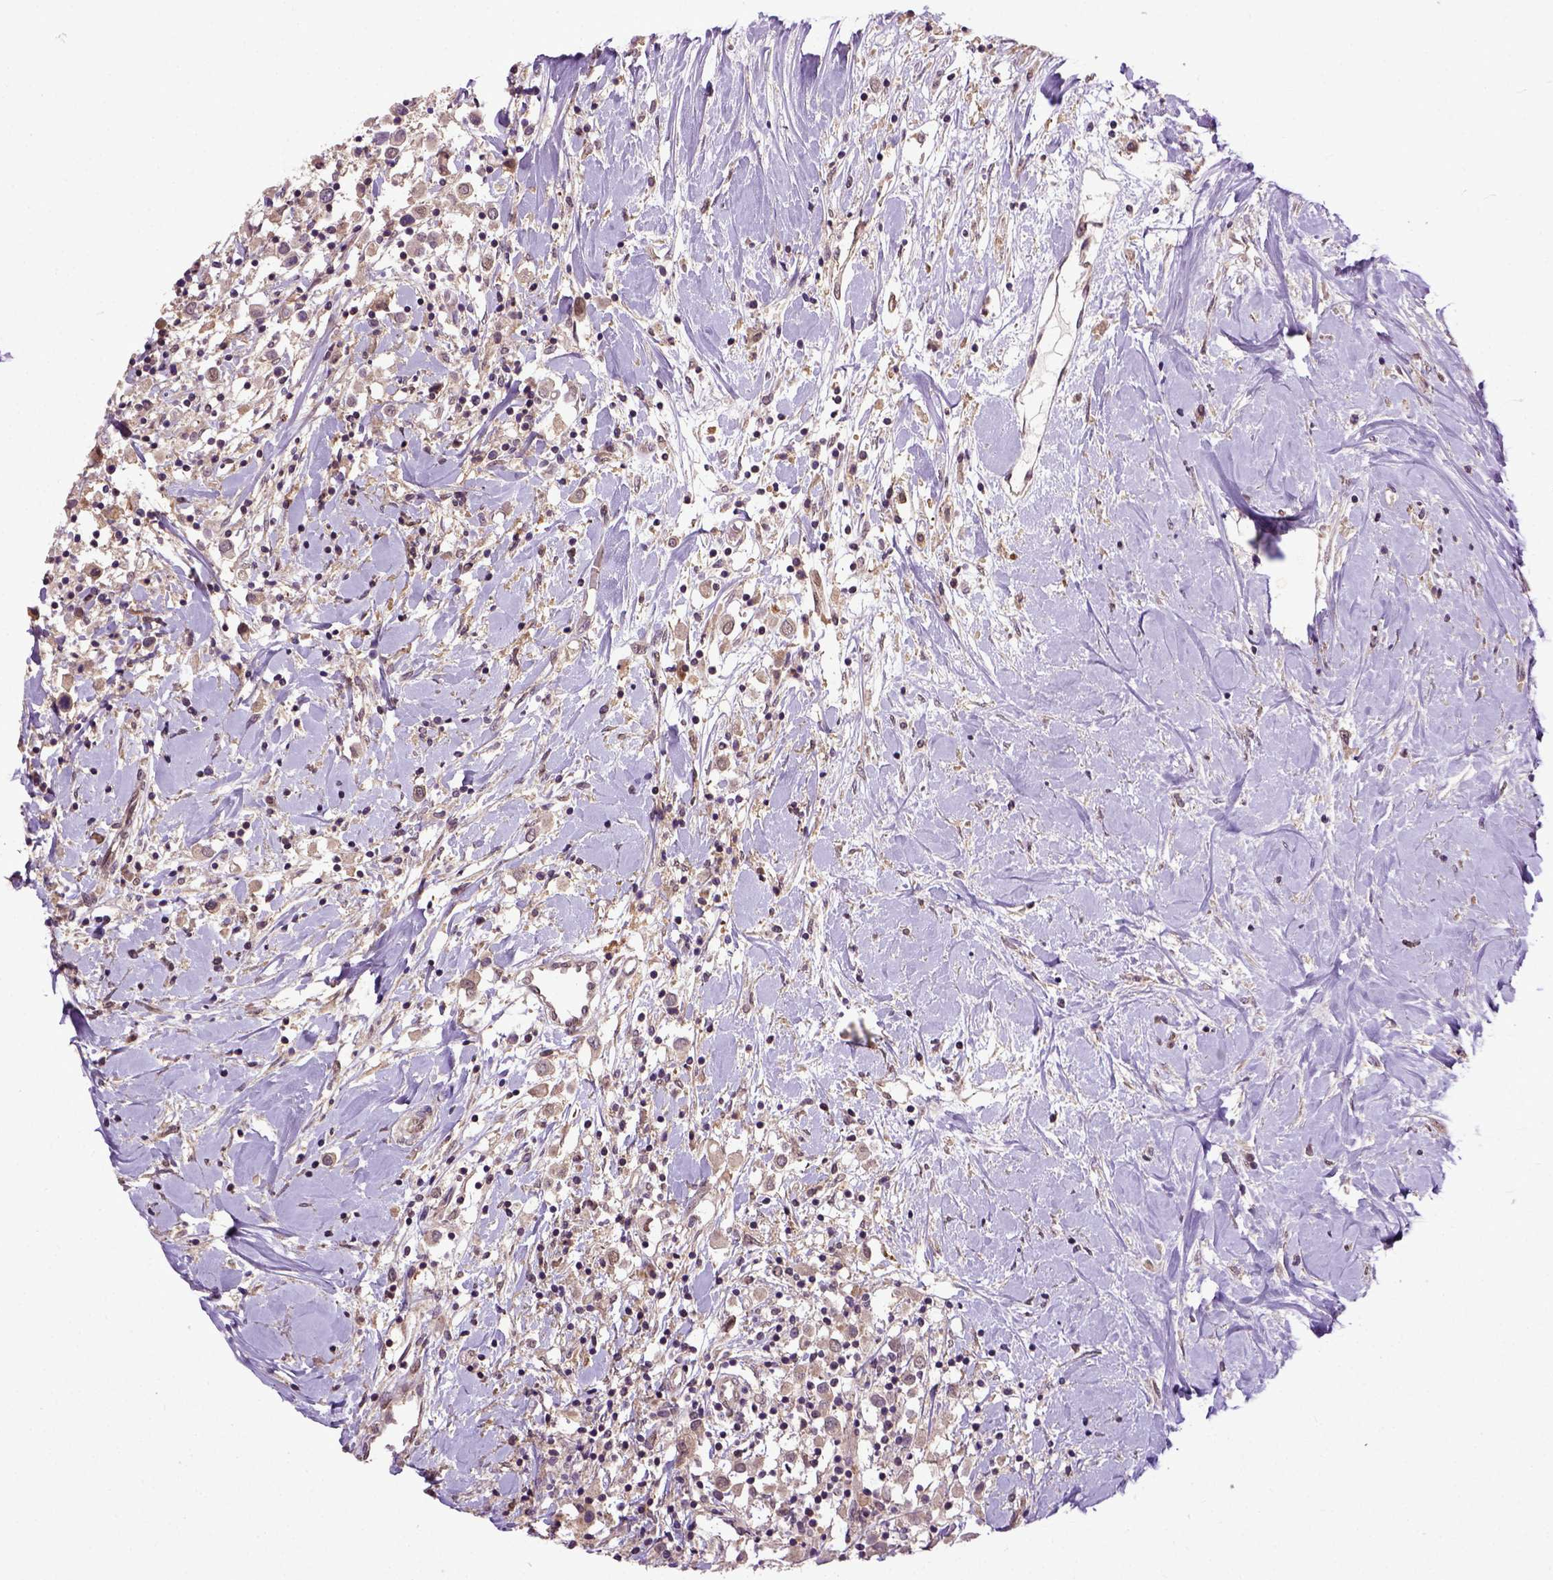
{"staining": {"intensity": "moderate", "quantity": ">75%", "location": "nuclear"}, "tissue": "breast cancer", "cell_type": "Tumor cells", "image_type": "cancer", "snomed": [{"axis": "morphology", "description": "Duct carcinoma"}, {"axis": "topography", "description": "Breast"}], "caption": "Immunohistochemical staining of human breast infiltrating ductal carcinoma exhibits medium levels of moderate nuclear protein expression in about >75% of tumor cells.", "gene": "UBA3", "patient": {"sex": "female", "age": 61}}